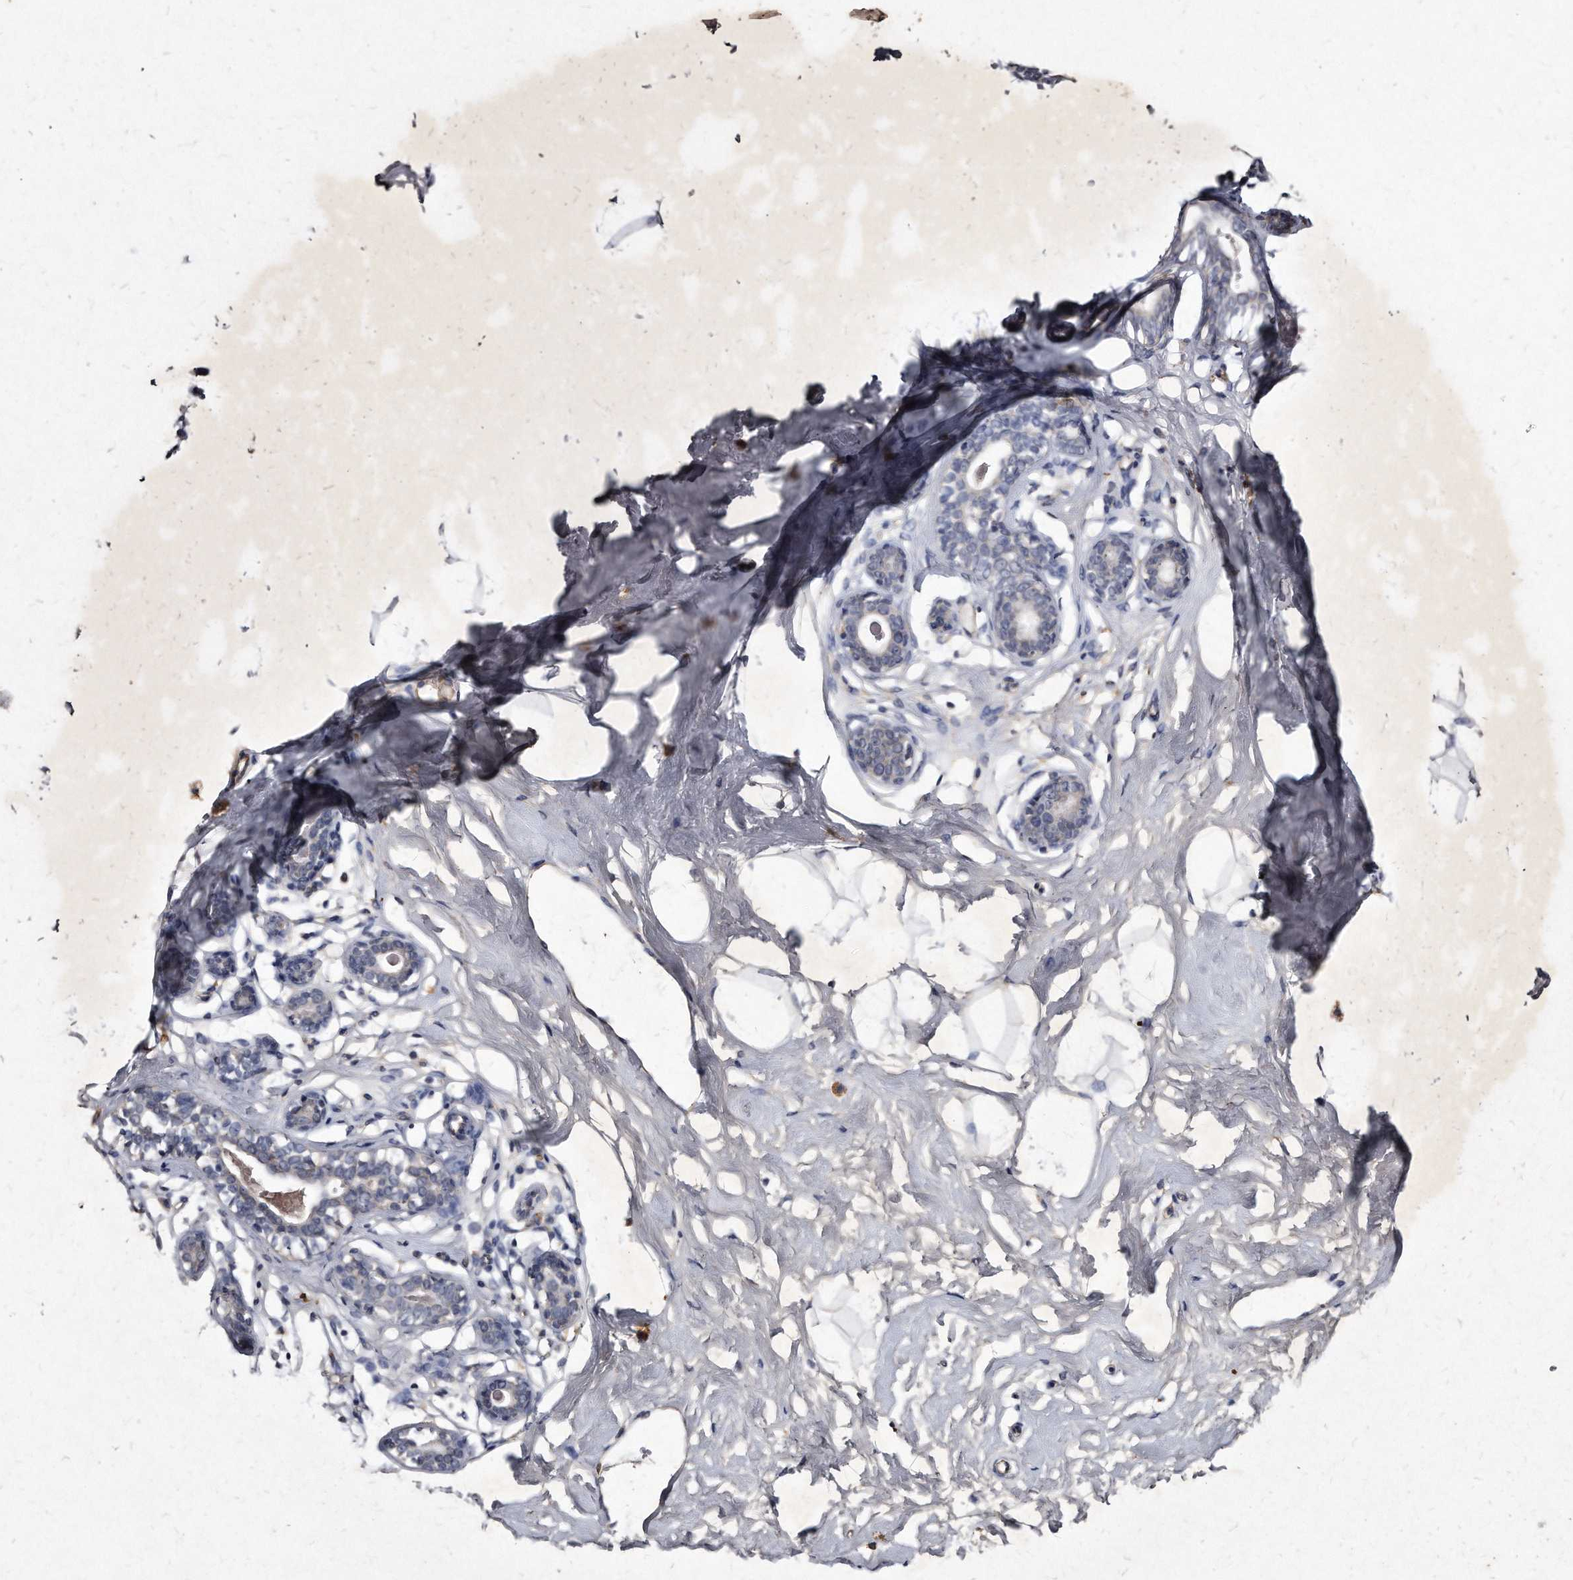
{"staining": {"intensity": "negative", "quantity": "none", "location": "none"}, "tissue": "breast", "cell_type": "Adipocytes", "image_type": "normal", "snomed": [{"axis": "morphology", "description": "Normal tissue, NOS"}, {"axis": "morphology", "description": "Adenoma, NOS"}, {"axis": "topography", "description": "Breast"}], "caption": "Breast stained for a protein using immunohistochemistry shows no staining adipocytes.", "gene": "KLHDC3", "patient": {"sex": "female", "age": 23}}